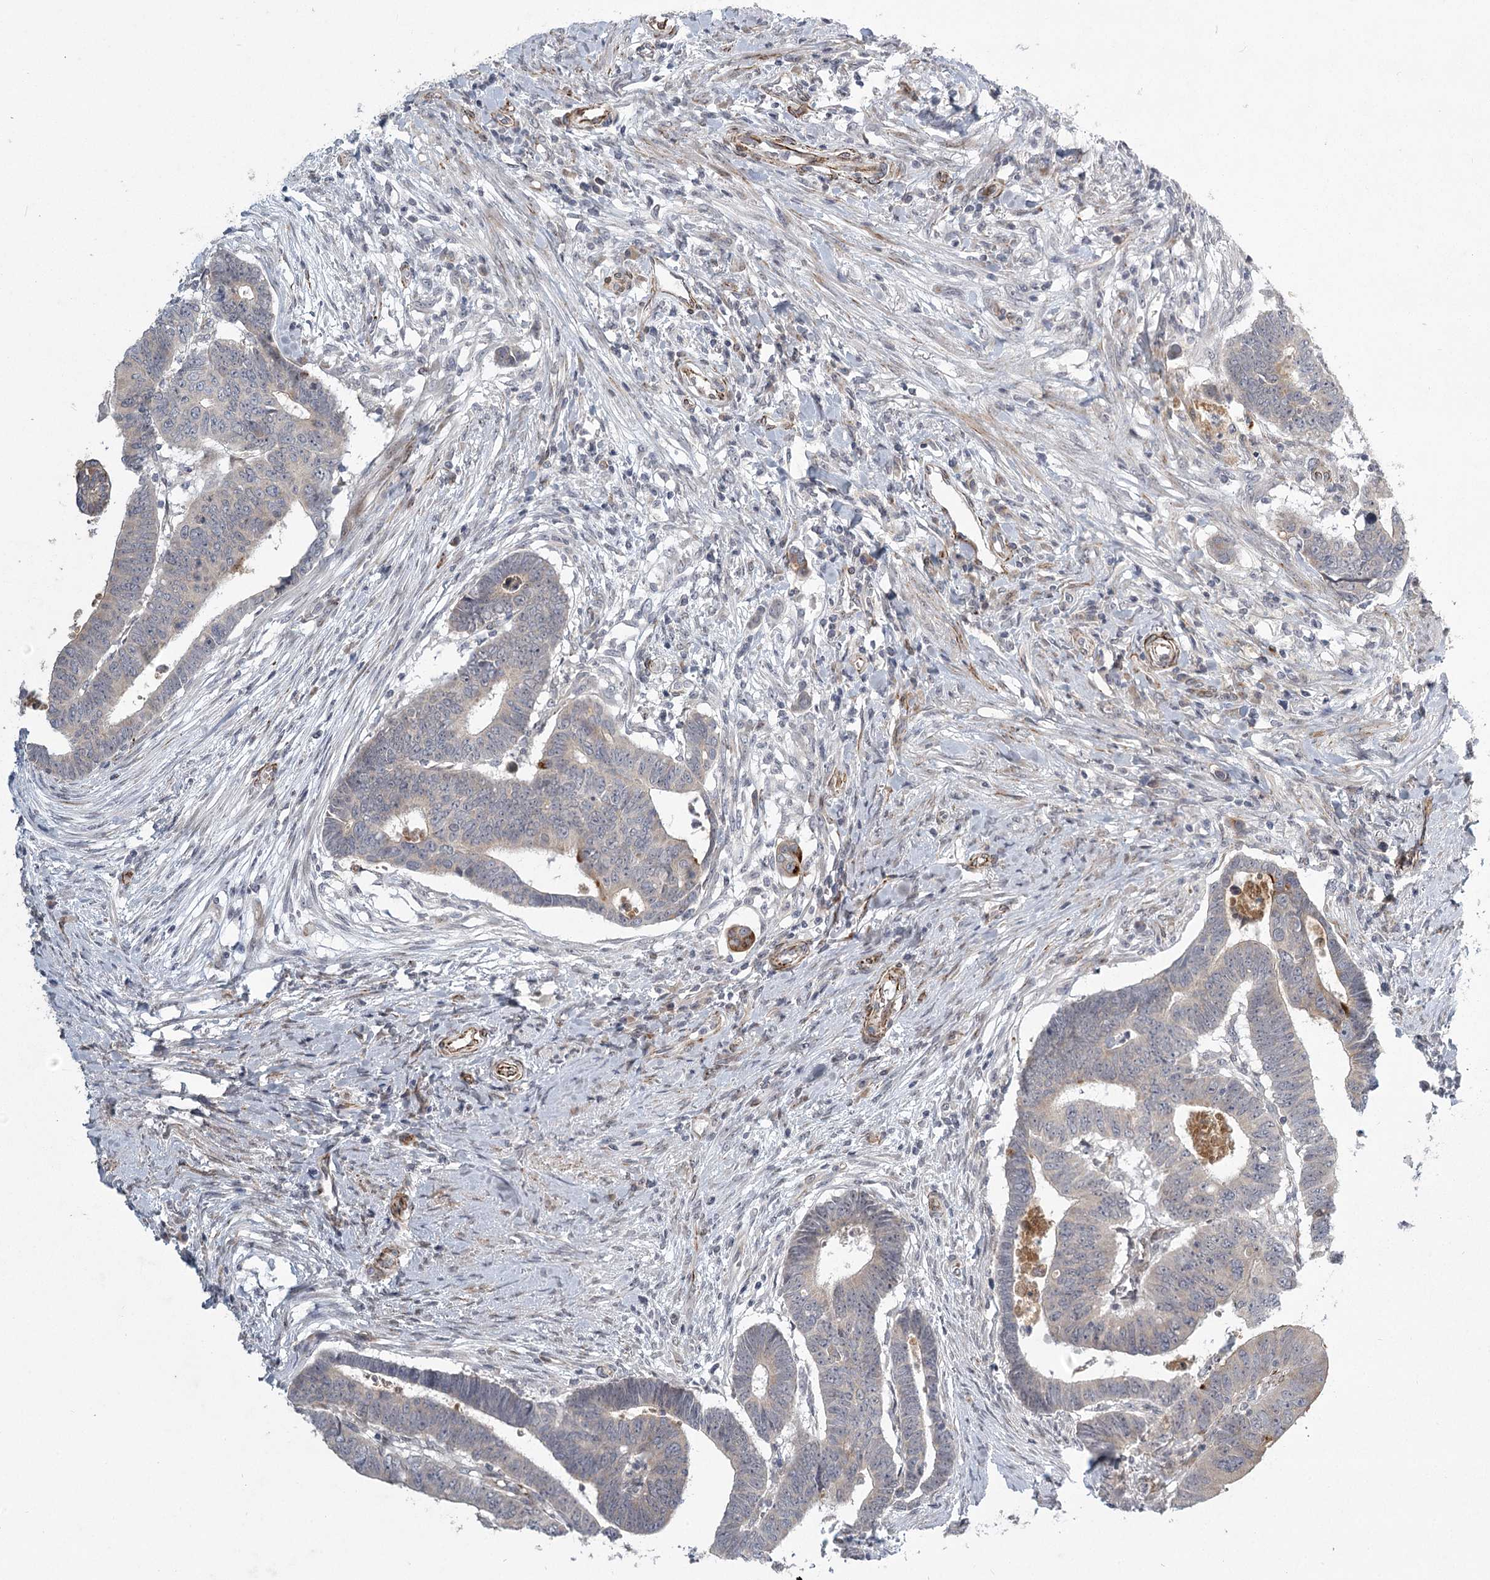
{"staining": {"intensity": "weak", "quantity": "<25%", "location": "cytoplasmic/membranous"}, "tissue": "colorectal cancer", "cell_type": "Tumor cells", "image_type": "cancer", "snomed": [{"axis": "morphology", "description": "Normal tissue, NOS"}, {"axis": "morphology", "description": "Adenocarcinoma, NOS"}, {"axis": "topography", "description": "Rectum"}], "caption": "Immunohistochemistry of human colorectal cancer displays no staining in tumor cells. (Stains: DAB IHC with hematoxylin counter stain, Microscopy: brightfield microscopy at high magnification).", "gene": "MEPE", "patient": {"sex": "female", "age": 65}}